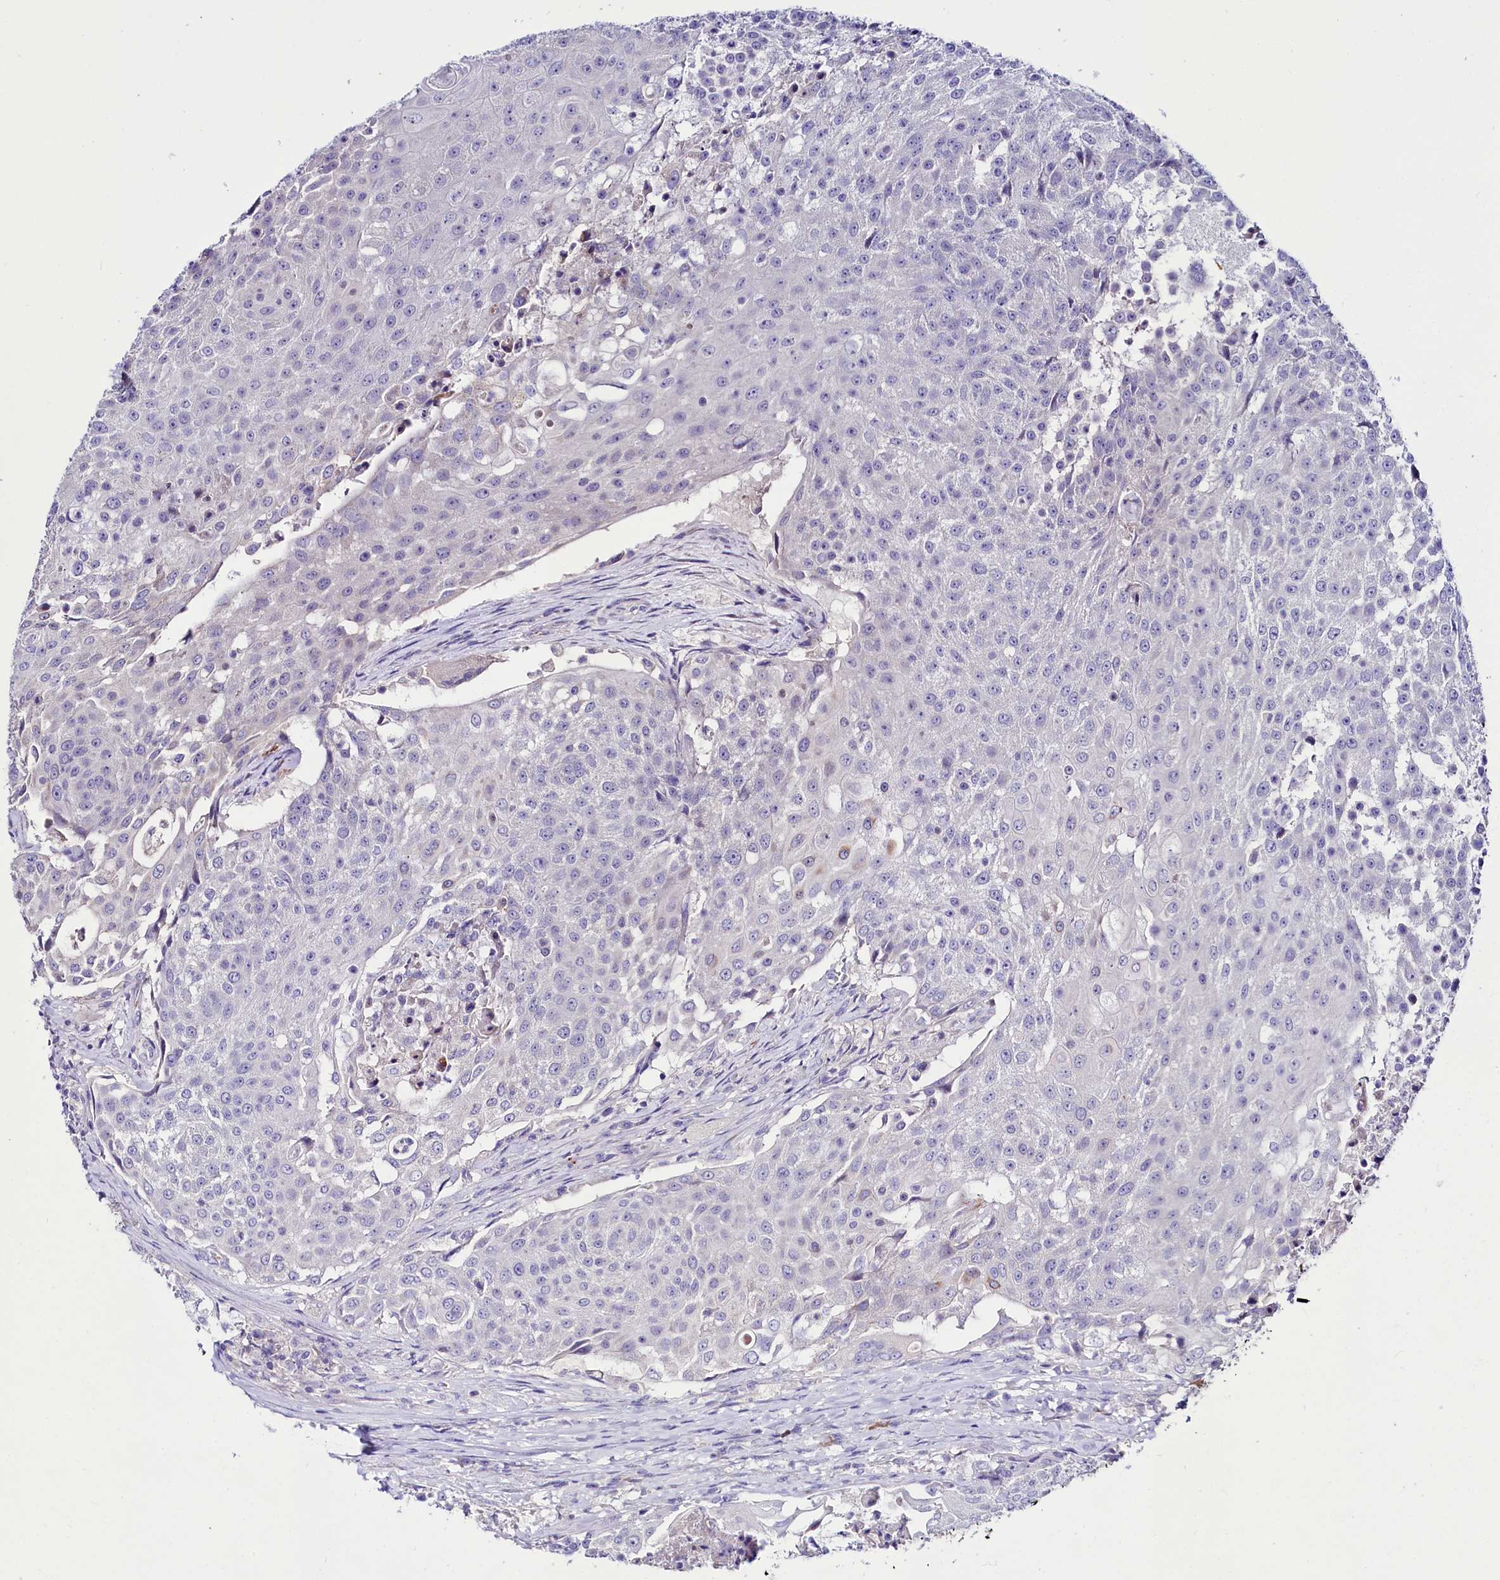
{"staining": {"intensity": "negative", "quantity": "none", "location": "none"}, "tissue": "urothelial cancer", "cell_type": "Tumor cells", "image_type": "cancer", "snomed": [{"axis": "morphology", "description": "Urothelial carcinoma, High grade"}, {"axis": "topography", "description": "Urinary bladder"}], "caption": "The photomicrograph exhibits no significant expression in tumor cells of urothelial cancer. (Brightfield microscopy of DAB IHC at high magnification).", "gene": "ABHD5", "patient": {"sex": "female", "age": 63}}